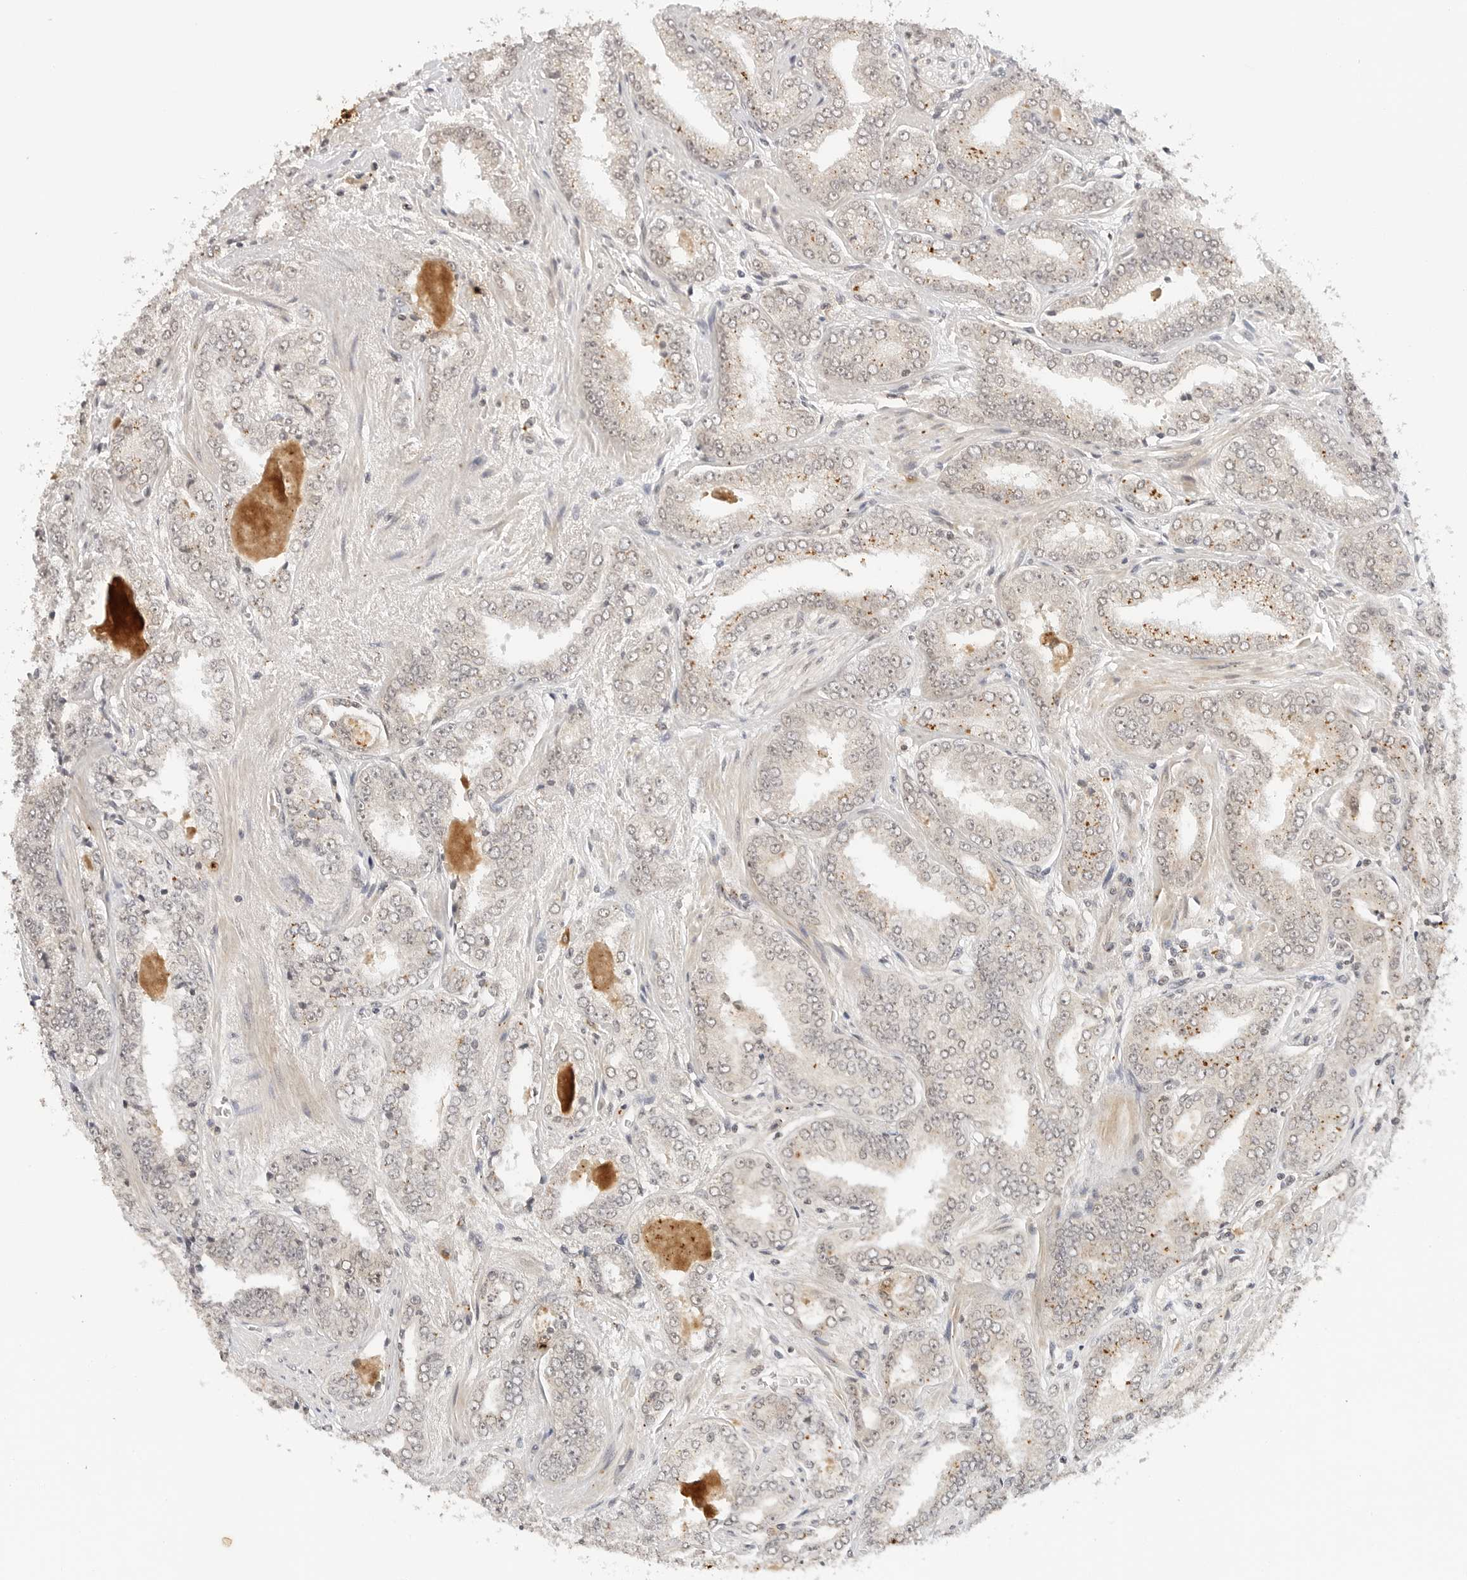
{"staining": {"intensity": "moderate", "quantity": "<25%", "location": "cytoplasmic/membranous"}, "tissue": "prostate cancer", "cell_type": "Tumor cells", "image_type": "cancer", "snomed": [{"axis": "morphology", "description": "Adenocarcinoma, High grade"}, {"axis": "topography", "description": "Prostate"}], "caption": "The histopathology image exhibits a brown stain indicating the presence of a protein in the cytoplasmic/membranous of tumor cells in prostate cancer (high-grade adenocarcinoma). (Stains: DAB in brown, nuclei in blue, Microscopy: brightfield microscopy at high magnification).", "gene": "GPR34", "patient": {"sex": "male", "age": 71}}